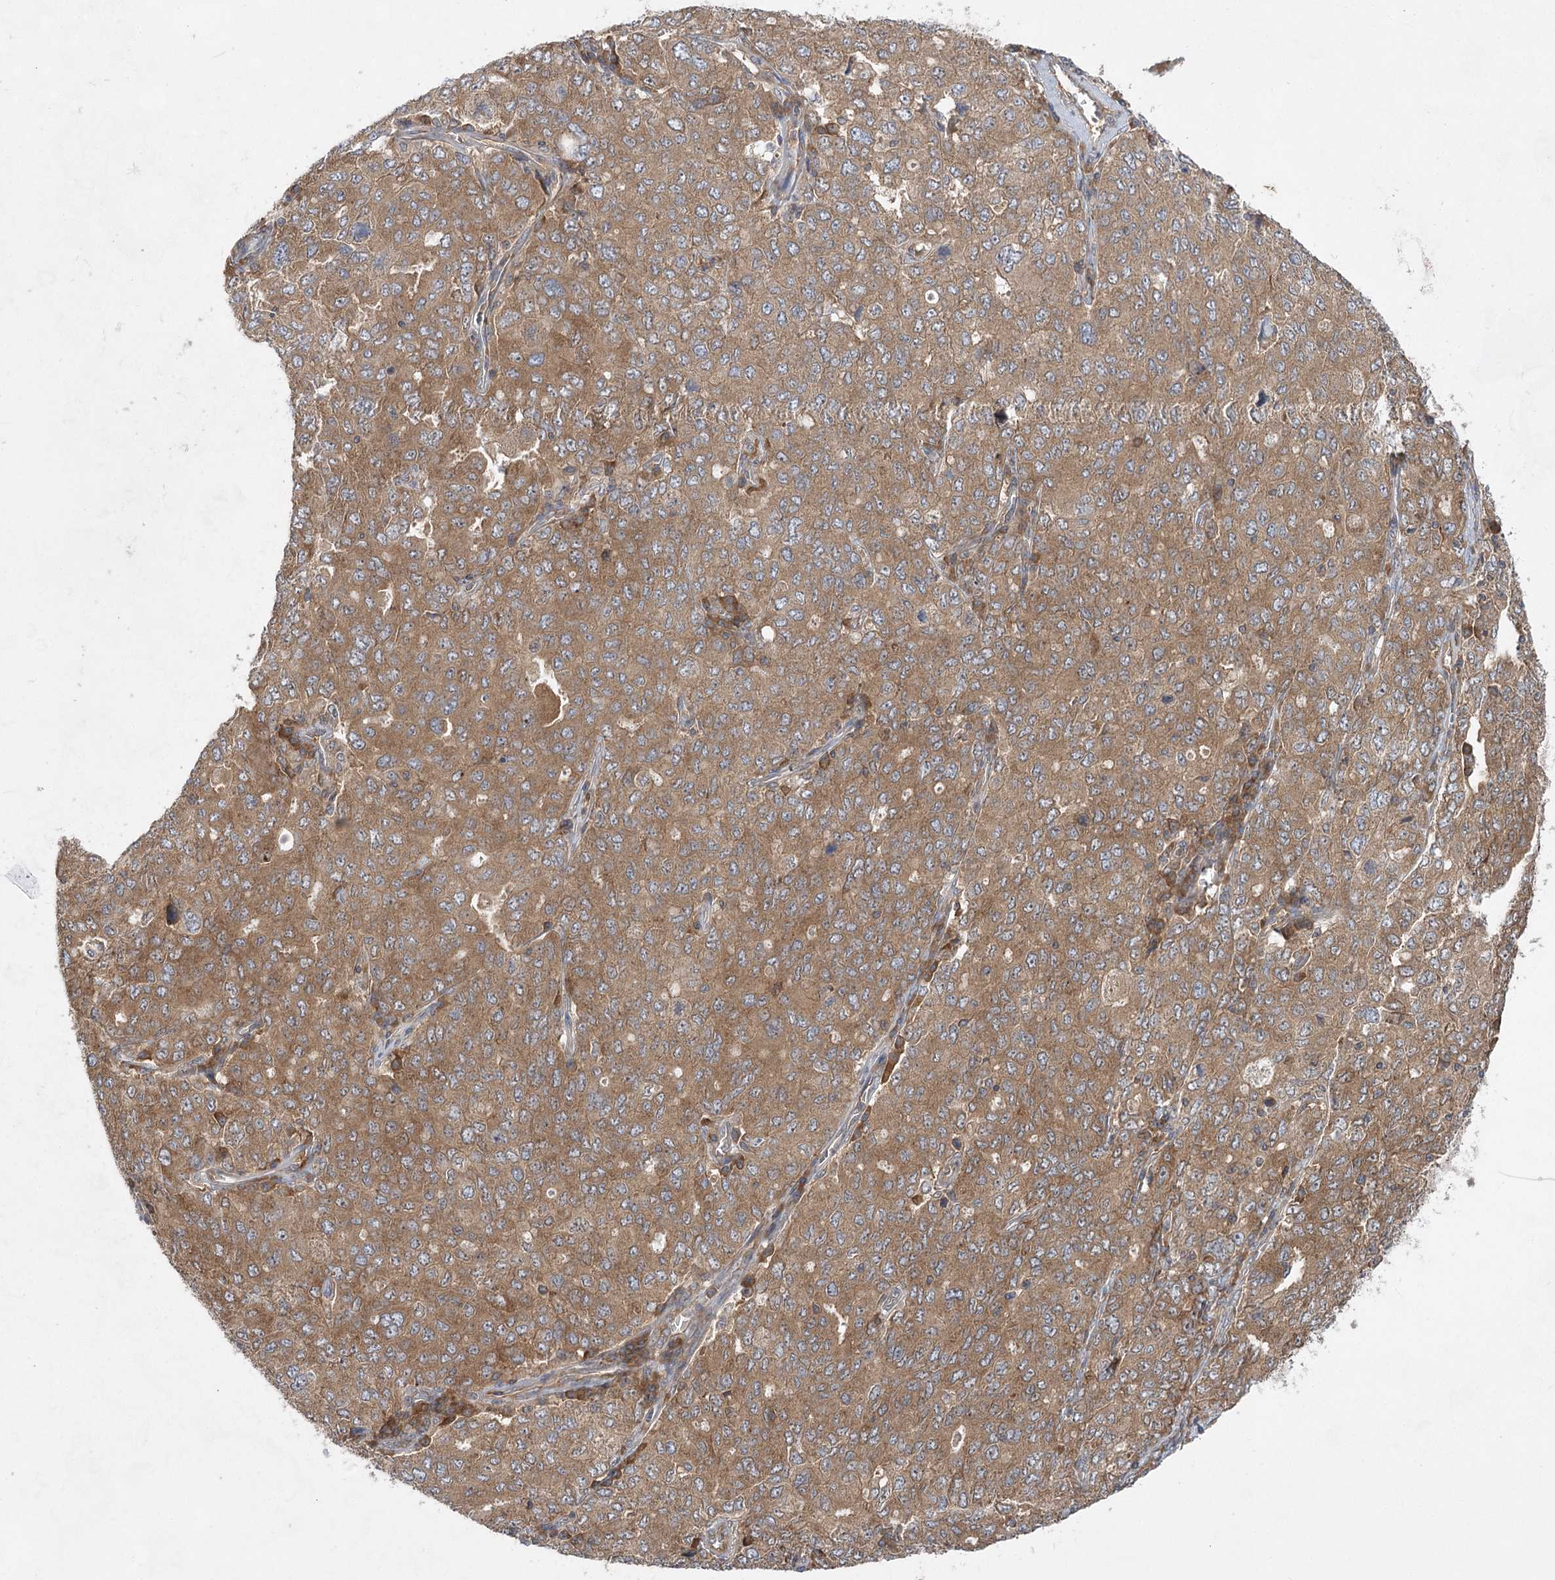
{"staining": {"intensity": "moderate", "quantity": ">75%", "location": "cytoplasmic/membranous"}, "tissue": "ovarian cancer", "cell_type": "Tumor cells", "image_type": "cancer", "snomed": [{"axis": "morphology", "description": "Carcinoma, endometroid"}, {"axis": "topography", "description": "Ovary"}], "caption": "An IHC histopathology image of neoplastic tissue is shown. Protein staining in brown labels moderate cytoplasmic/membranous positivity in ovarian cancer within tumor cells.", "gene": "EIF3A", "patient": {"sex": "female", "age": 62}}